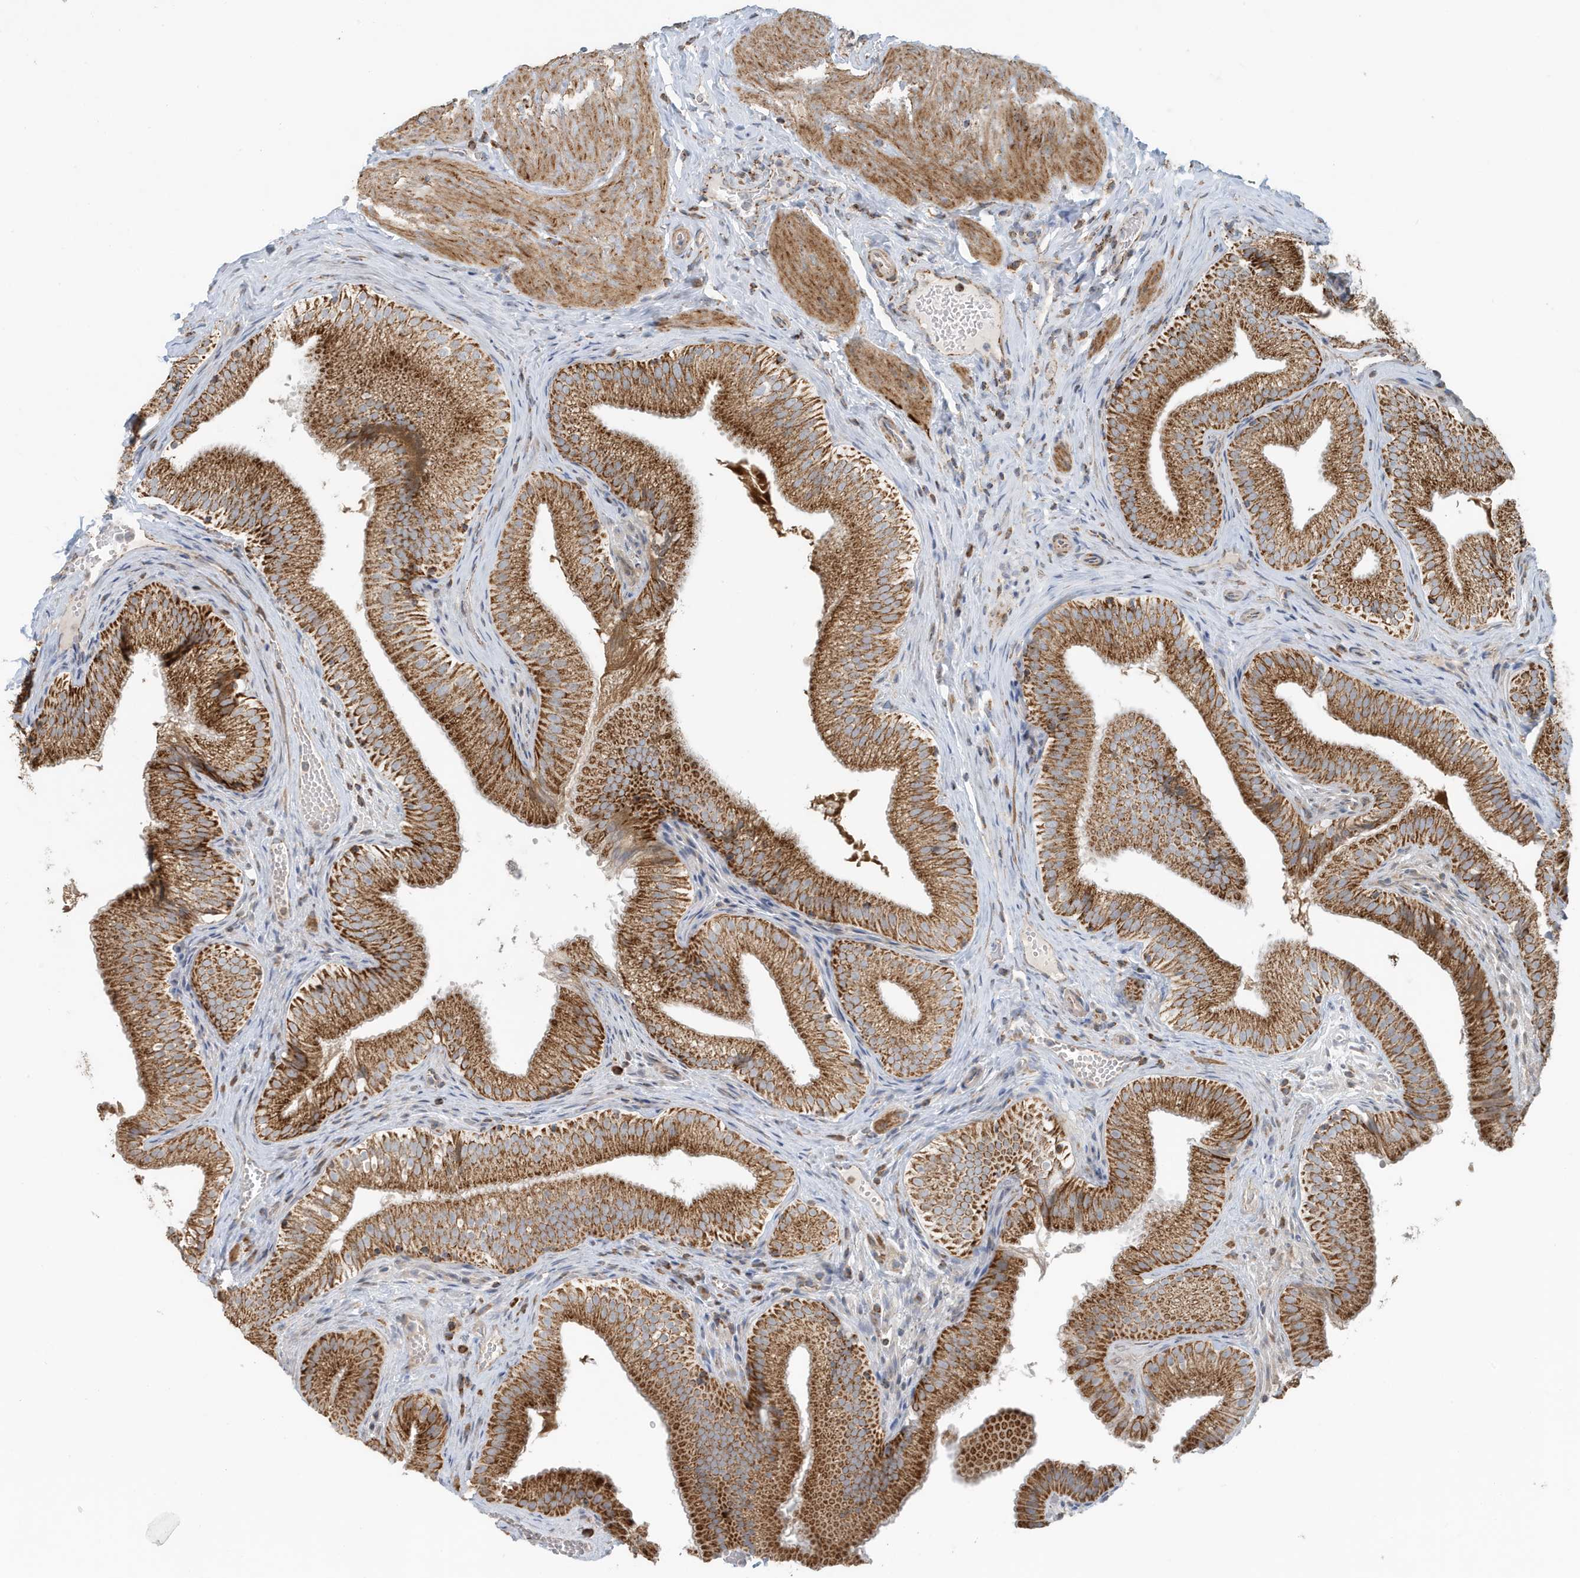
{"staining": {"intensity": "strong", "quantity": ">75%", "location": "cytoplasmic/membranous"}, "tissue": "gallbladder", "cell_type": "Glandular cells", "image_type": "normal", "snomed": [{"axis": "morphology", "description": "Normal tissue, NOS"}, {"axis": "topography", "description": "Gallbladder"}], "caption": "About >75% of glandular cells in normal gallbladder show strong cytoplasmic/membranous protein expression as visualized by brown immunohistochemical staining.", "gene": "MAN1A1", "patient": {"sex": "female", "age": 30}}